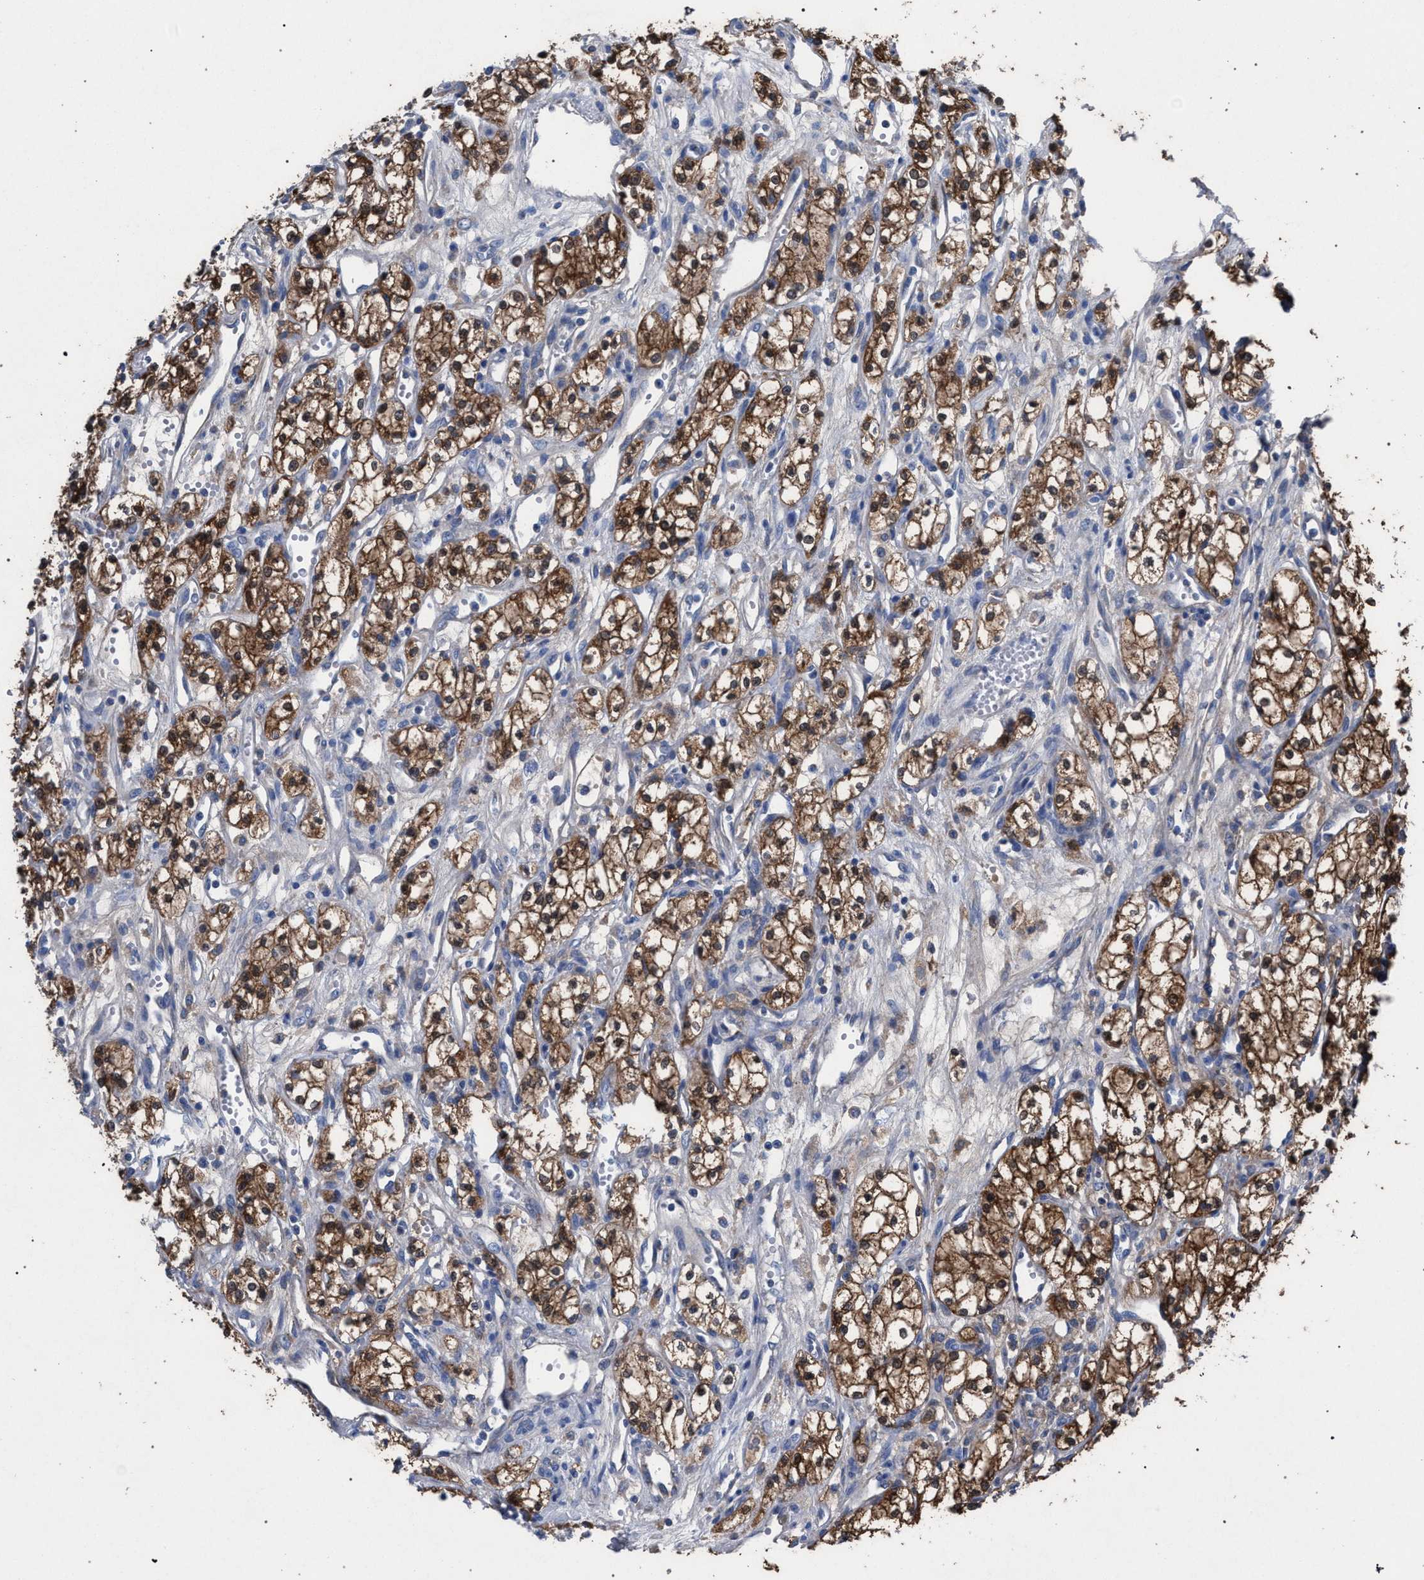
{"staining": {"intensity": "moderate", "quantity": ">75%", "location": "cytoplasmic/membranous"}, "tissue": "renal cancer", "cell_type": "Tumor cells", "image_type": "cancer", "snomed": [{"axis": "morphology", "description": "Adenocarcinoma, NOS"}, {"axis": "topography", "description": "Kidney"}], "caption": "Protein staining of renal cancer (adenocarcinoma) tissue demonstrates moderate cytoplasmic/membranous staining in about >75% of tumor cells.", "gene": "CRYZ", "patient": {"sex": "male", "age": 59}}